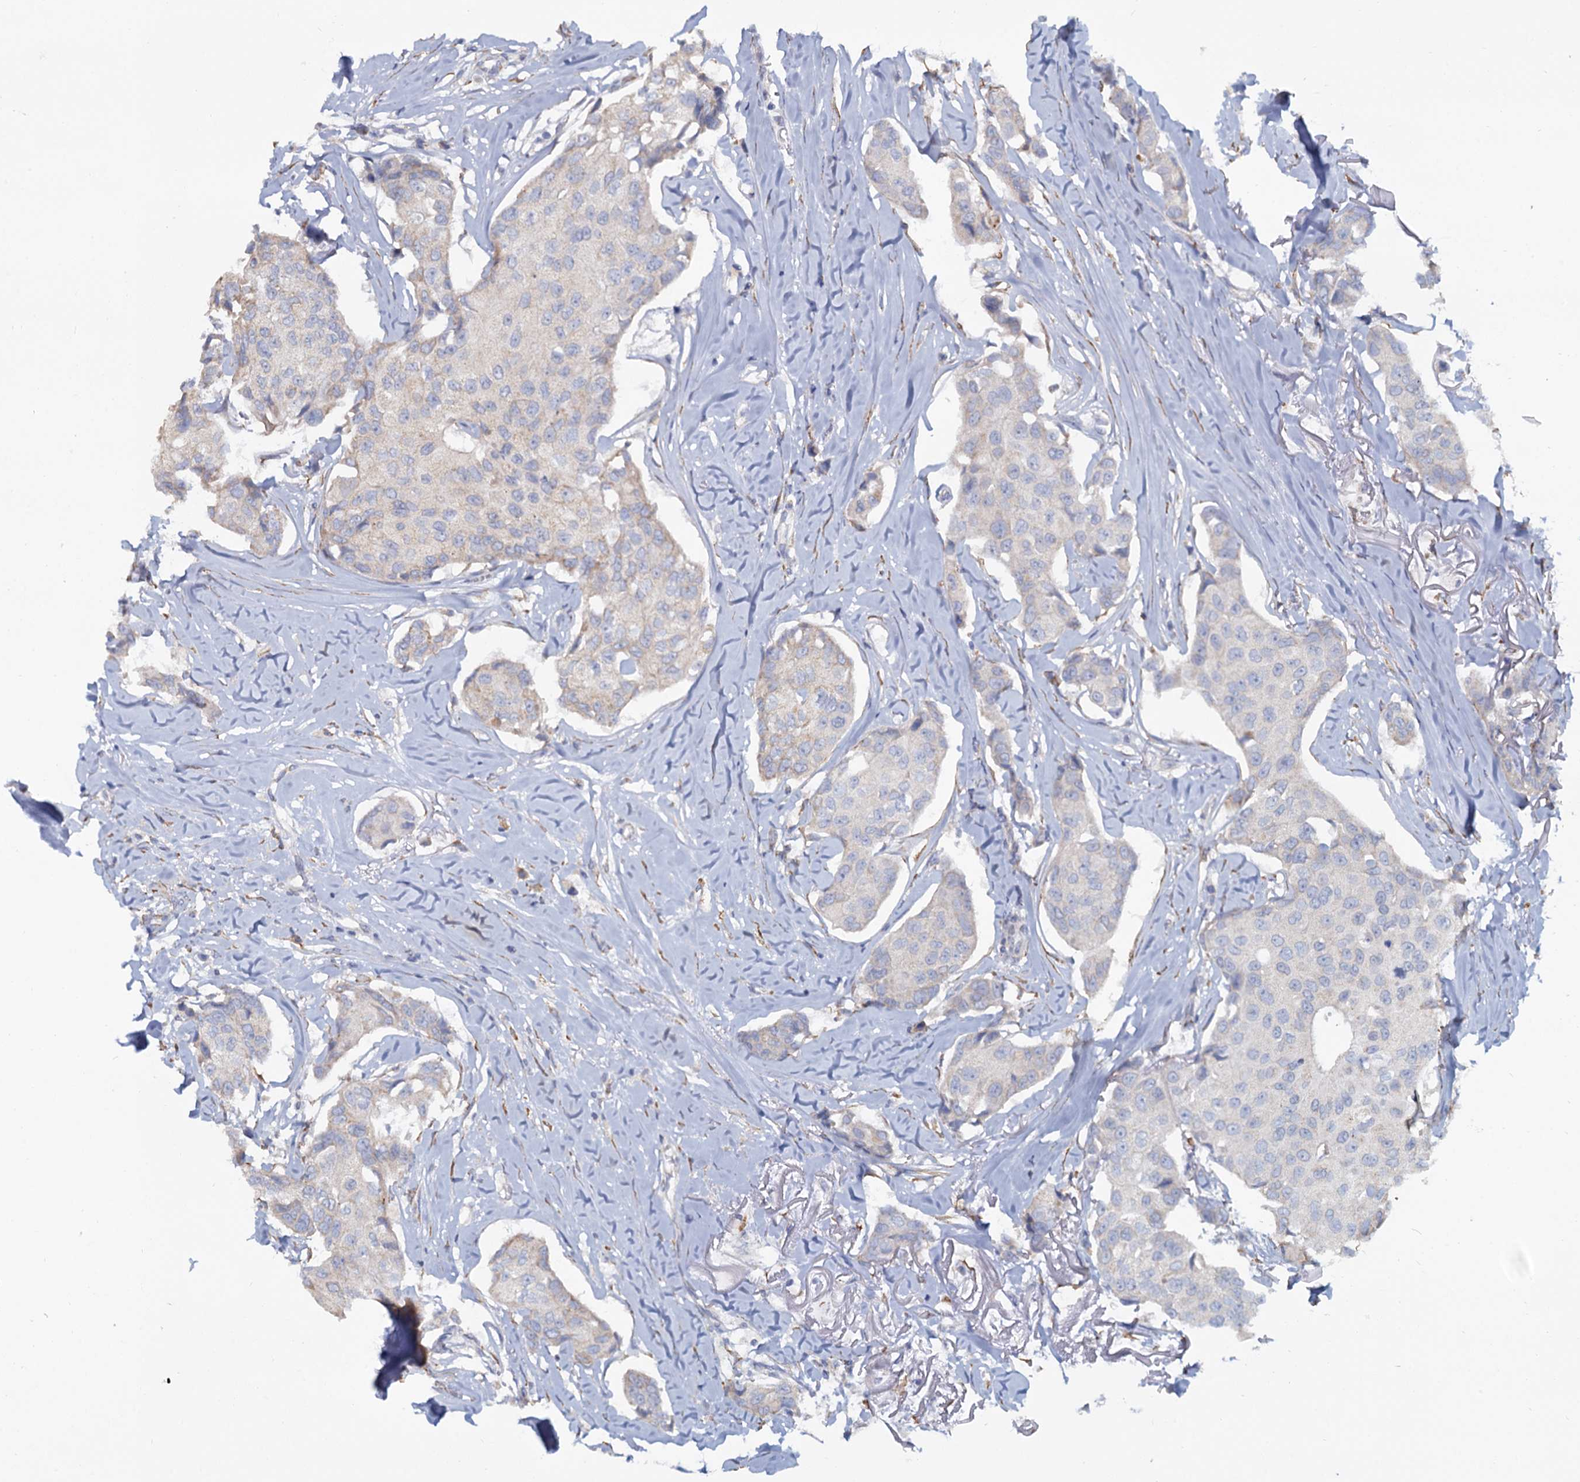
{"staining": {"intensity": "negative", "quantity": "none", "location": "none"}, "tissue": "breast cancer", "cell_type": "Tumor cells", "image_type": "cancer", "snomed": [{"axis": "morphology", "description": "Duct carcinoma"}, {"axis": "topography", "description": "Breast"}], "caption": "Protein analysis of breast intraductal carcinoma reveals no significant staining in tumor cells.", "gene": "LRRC51", "patient": {"sex": "female", "age": 80}}